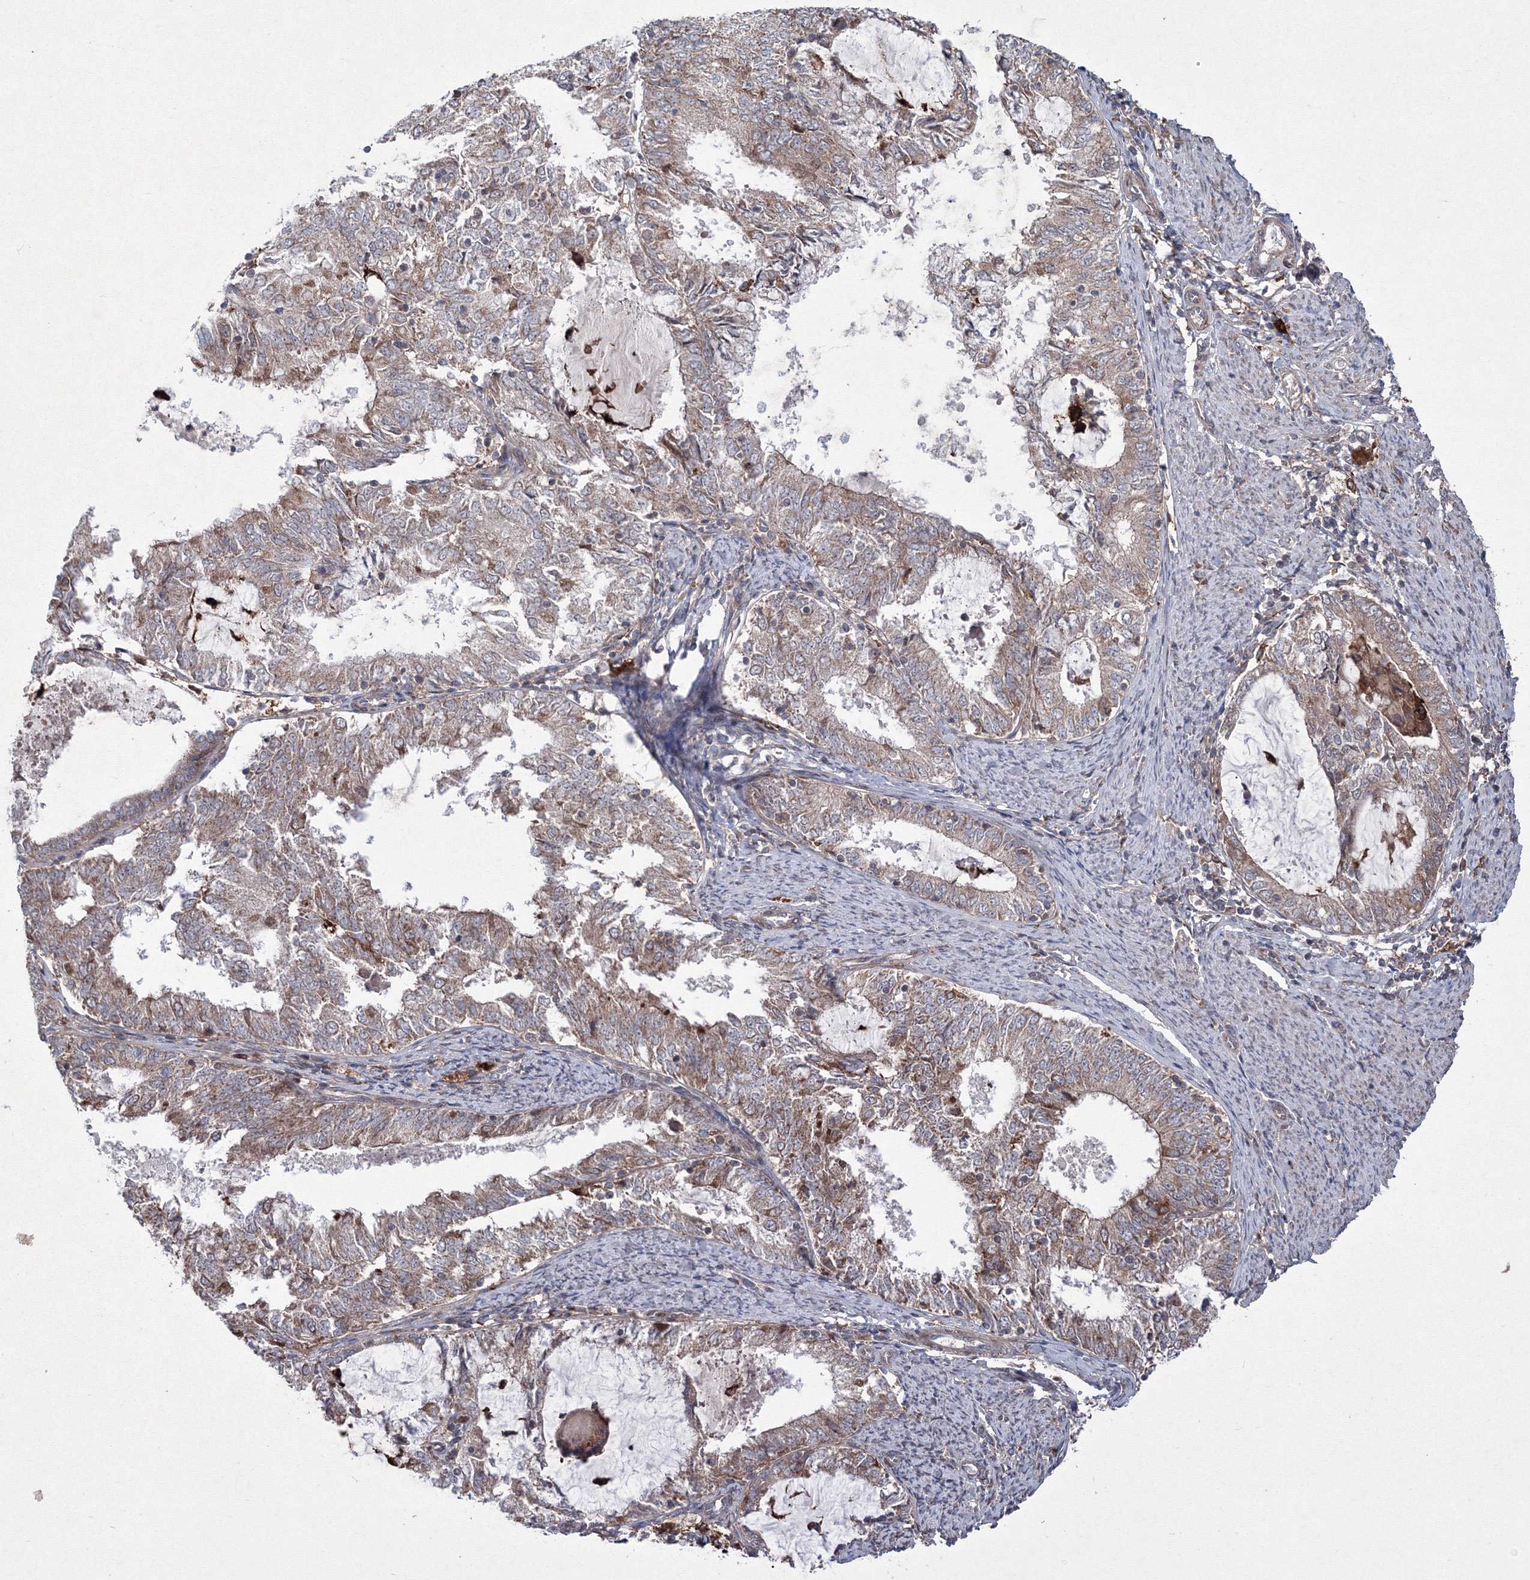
{"staining": {"intensity": "weak", "quantity": "25%-75%", "location": "cytoplasmic/membranous"}, "tissue": "endometrial cancer", "cell_type": "Tumor cells", "image_type": "cancer", "snomed": [{"axis": "morphology", "description": "Adenocarcinoma, NOS"}, {"axis": "topography", "description": "Endometrium"}], "caption": "Immunohistochemical staining of endometrial adenocarcinoma displays low levels of weak cytoplasmic/membranous staining in approximately 25%-75% of tumor cells. (DAB IHC with brightfield microscopy, high magnification).", "gene": "RANBP3L", "patient": {"sex": "female", "age": 57}}